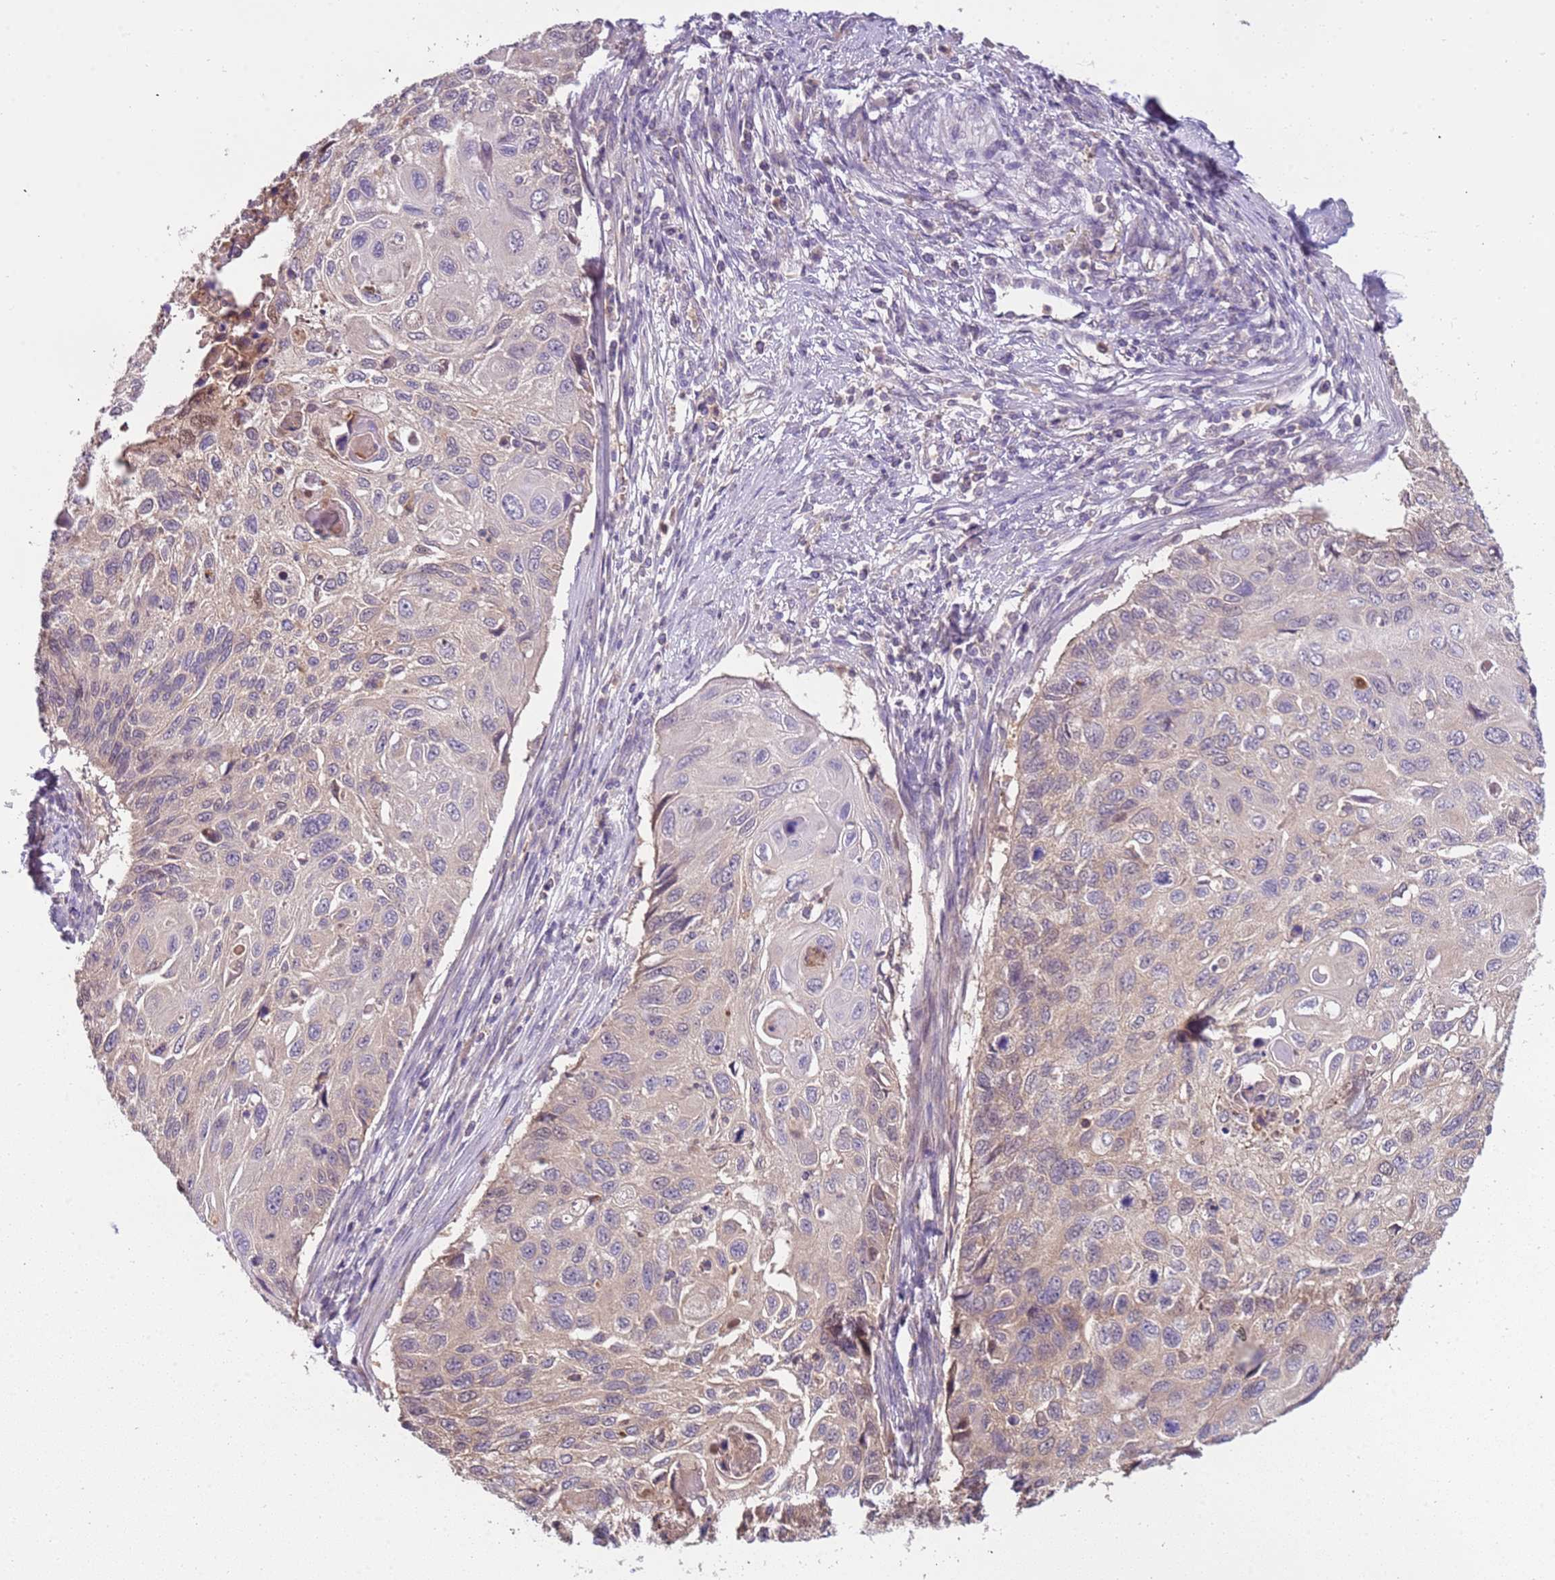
{"staining": {"intensity": "weak", "quantity": "<25%", "location": "cytoplasmic/membranous"}, "tissue": "cervical cancer", "cell_type": "Tumor cells", "image_type": "cancer", "snomed": [{"axis": "morphology", "description": "Squamous cell carcinoma, NOS"}, {"axis": "topography", "description": "Cervix"}], "caption": "Cervical cancer was stained to show a protein in brown. There is no significant staining in tumor cells.", "gene": "ARHGAP5", "patient": {"sex": "female", "age": 70}}